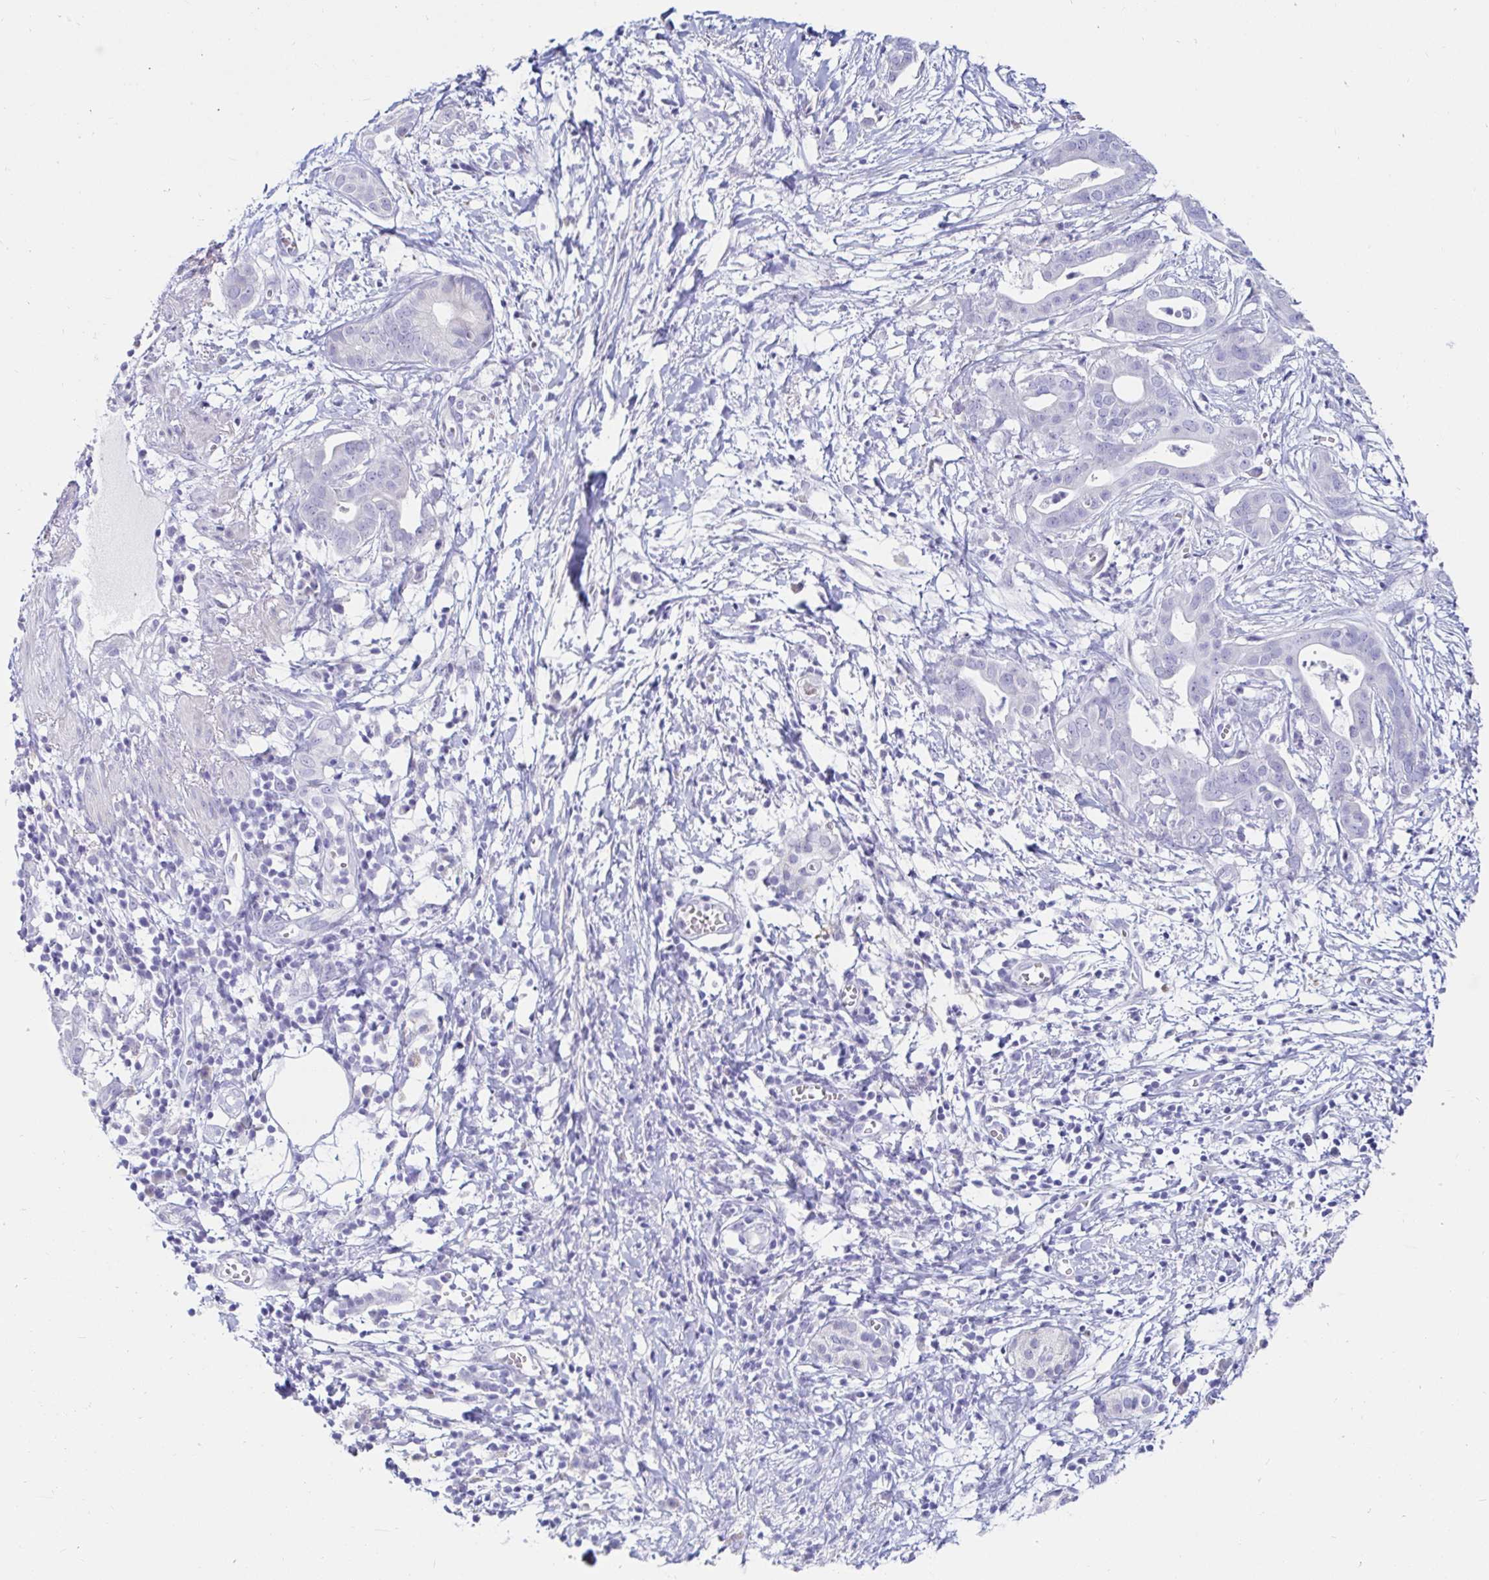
{"staining": {"intensity": "negative", "quantity": "none", "location": "none"}, "tissue": "pancreatic cancer", "cell_type": "Tumor cells", "image_type": "cancer", "snomed": [{"axis": "morphology", "description": "Adenocarcinoma, NOS"}, {"axis": "topography", "description": "Pancreas"}], "caption": "This is a image of IHC staining of pancreatic cancer, which shows no staining in tumor cells.", "gene": "C4orf17", "patient": {"sex": "male", "age": 61}}